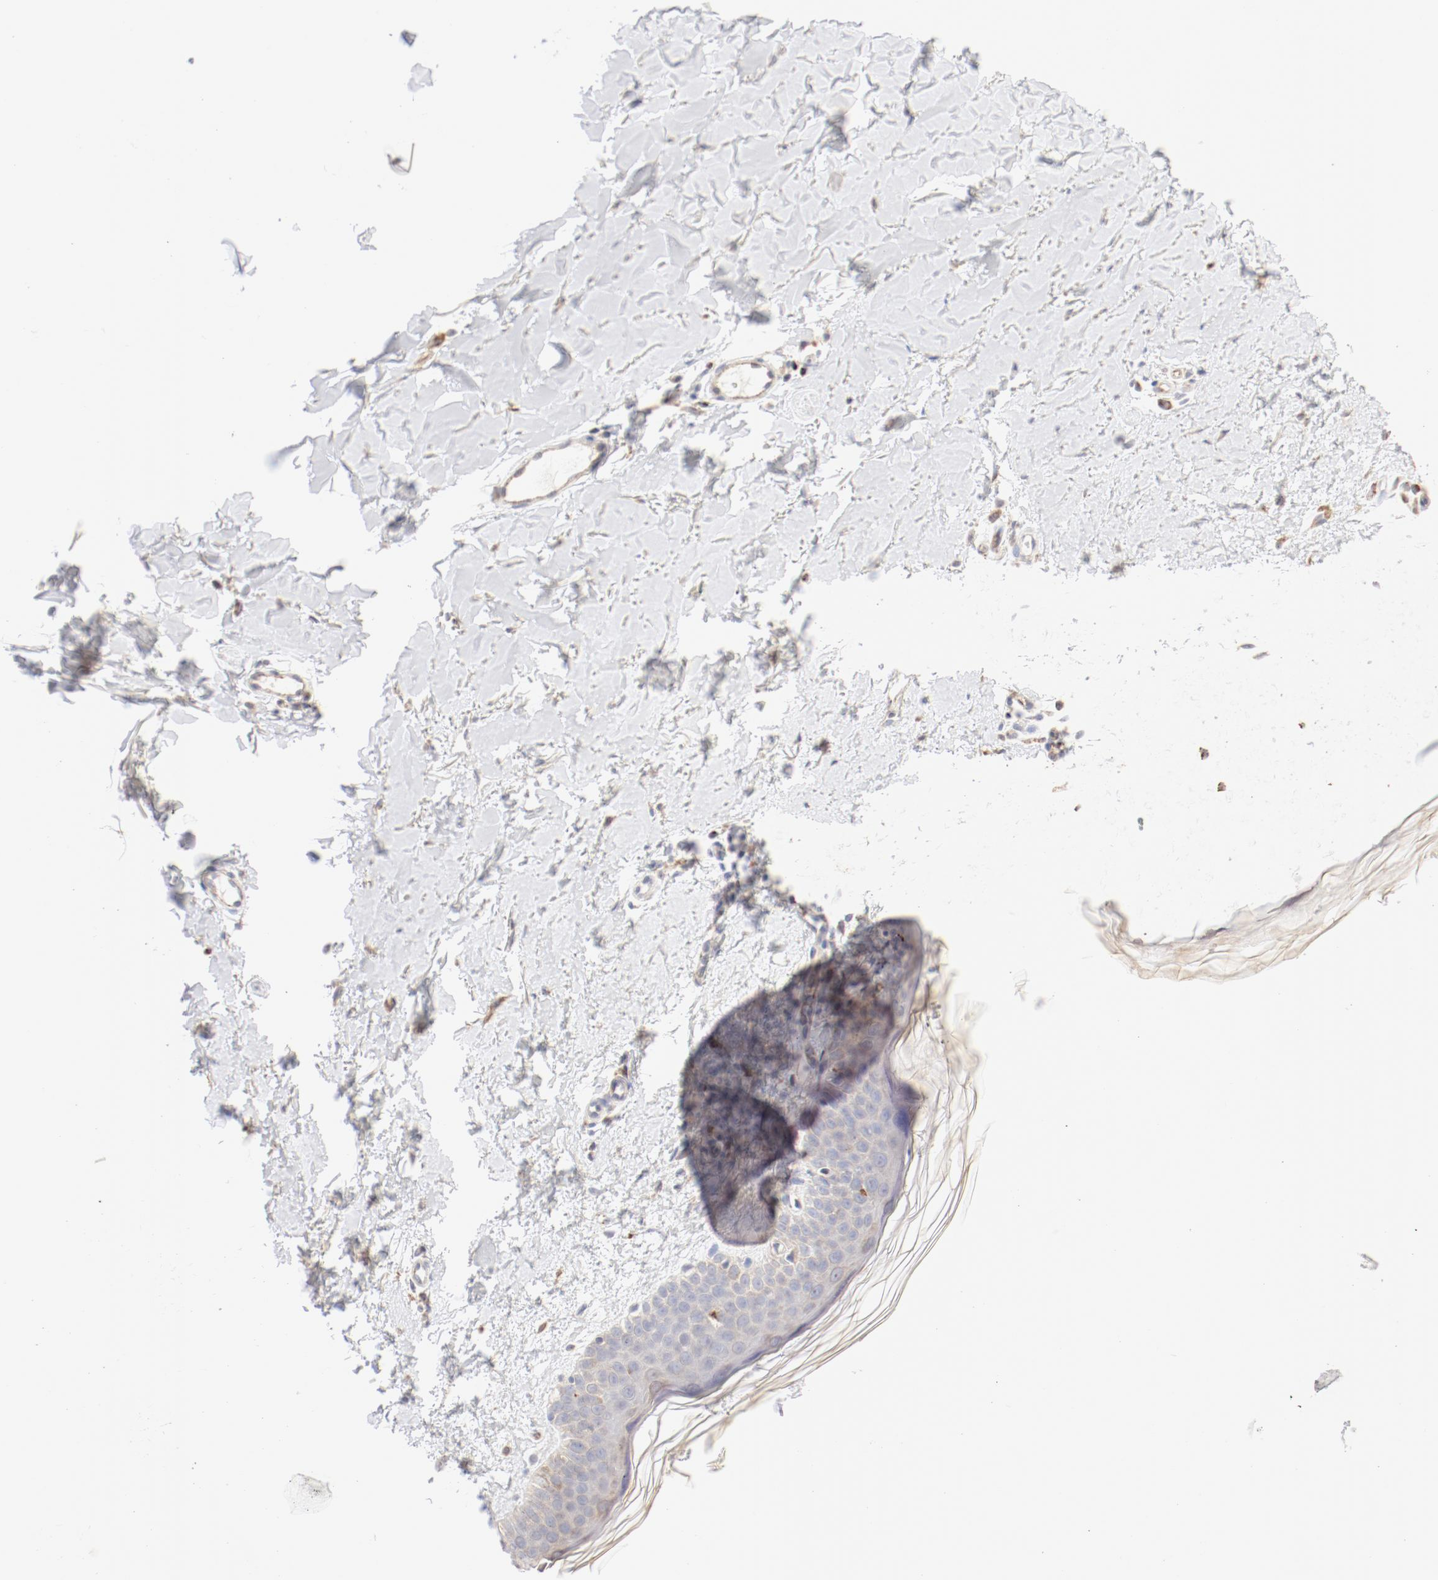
{"staining": {"intensity": "negative", "quantity": "none", "location": "none"}, "tissue": "skin", "cell_type": "Fibroblasts", "image_type": "normal", "snomed": [{"axis": "morphology", "description": "Normal tissue, NOS"}, {"axis": "topography", "description": "Skin"}], "caption": "Skin stained for a protein using immunohistochemistry (IHC) displays no staining fibroblasts.", "gene": "CTSH", "patient": {"sex": "female", "age": 56}}